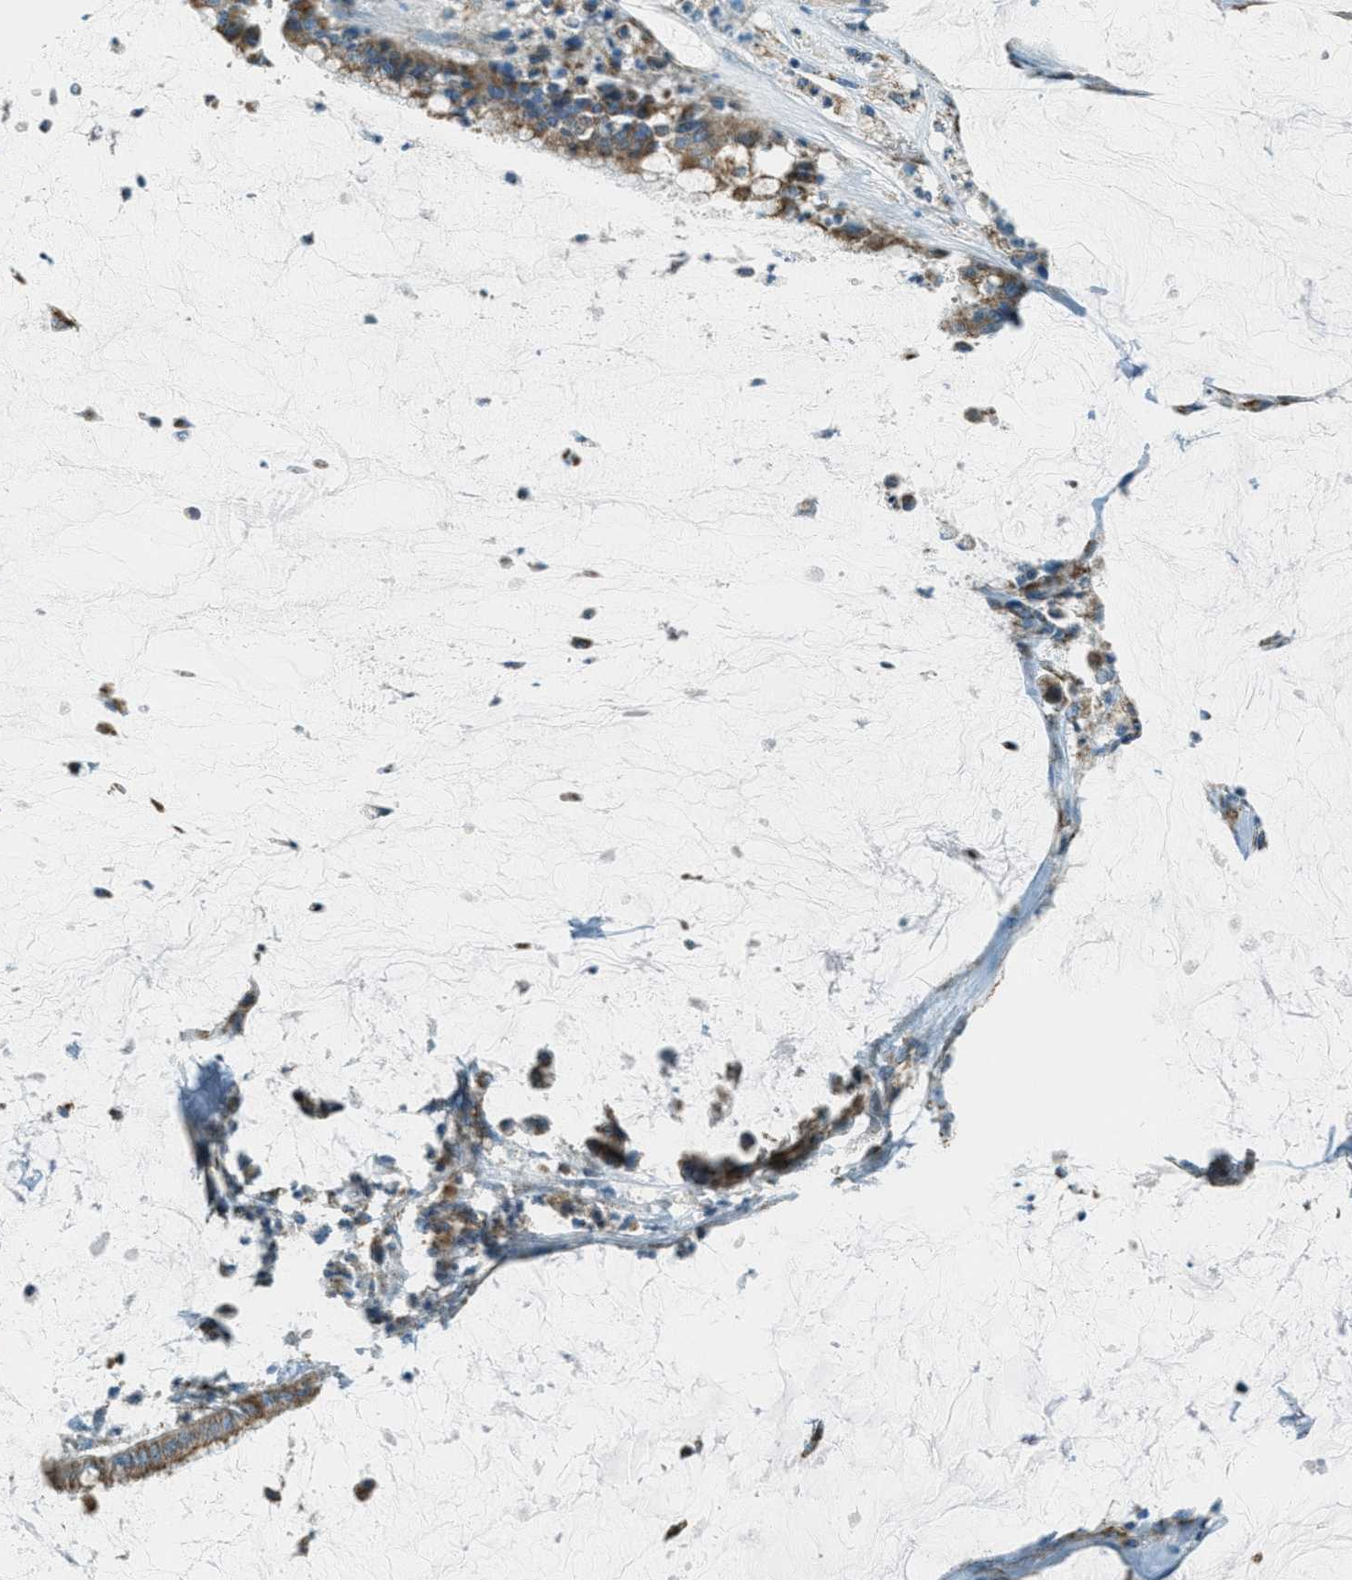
{"staining": {"intensity": "weak", "quantity": ">75%", "location": "cytoplasmic/membranous"}, "tissue": "pancreatic cancer", "cell_type": "Tumor cells", "image_type": "cancer", "snomed": [{"axis": "morphology", "description": "Adenocarcinoma, NOS"}, {"axis": "topography", "description": "Pancreas"}], "caption": "Human pancreatic cancer (adenocarcinoma) stained with a brown dye displays weak cytoplasmic/membranous positive staining in about >75% of tumor cells.", "gene": "CHST15", "patient": {"sex": "male", "age": 41}}